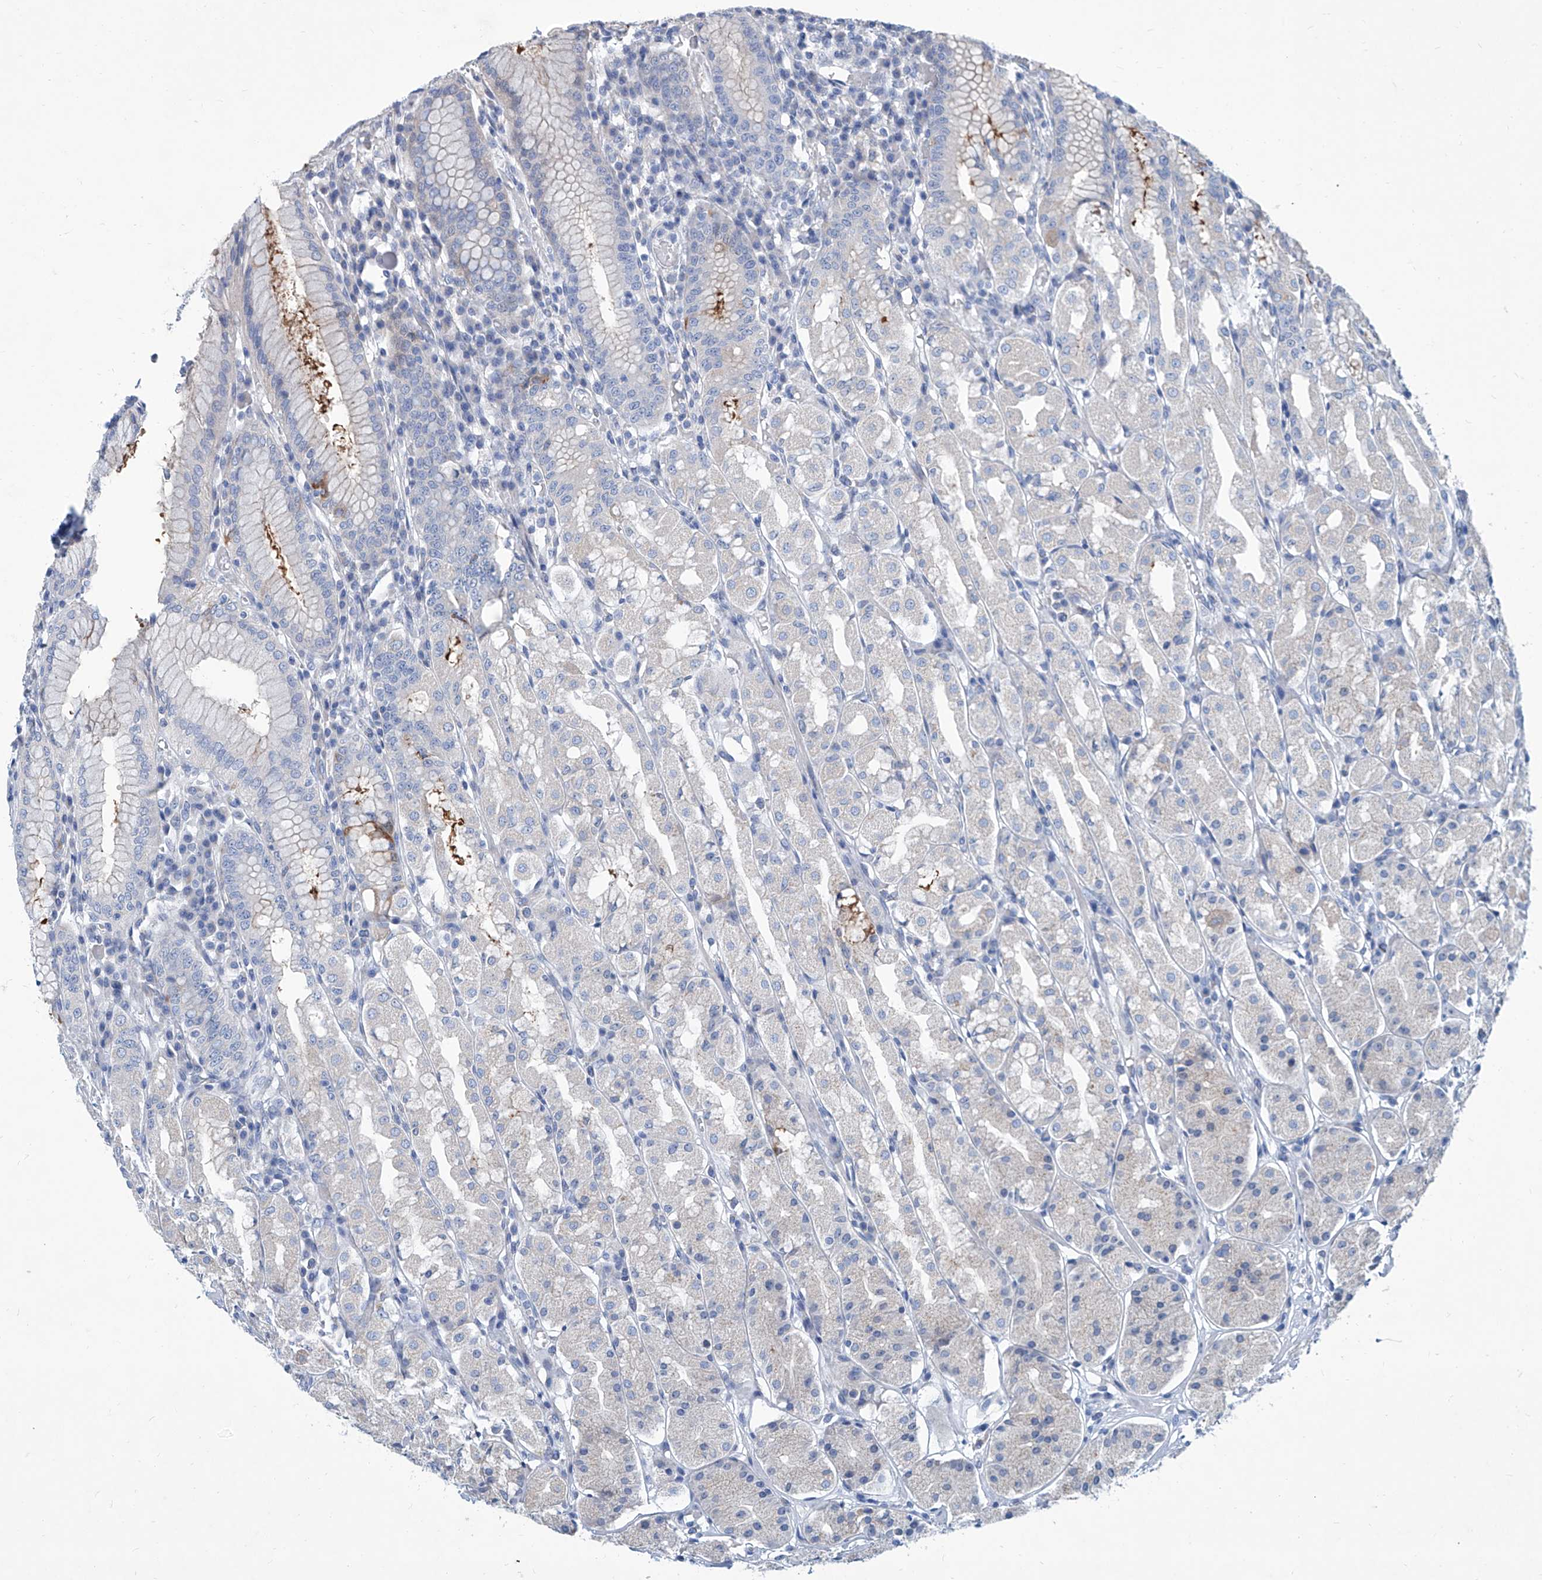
{"staining": {"intensity": "negative", "quantity": "none", "location": "none"}, "tissue": "stomach", "cell_type": "Glandular cells", "image_type": "normal", "snomed": [{"axis": "morphology", "description": "Normal tissue, NOS"}, {"axis": "topography", "description": "Stomach"}, {"axis": "topography", "description": "Stomach, lower"}], "caption": "Human stomach stained for a protein using IHC displays no expression in glandular cells.", "gene": "ZNF519", "patient": {"sex": "female", "age": 56}}